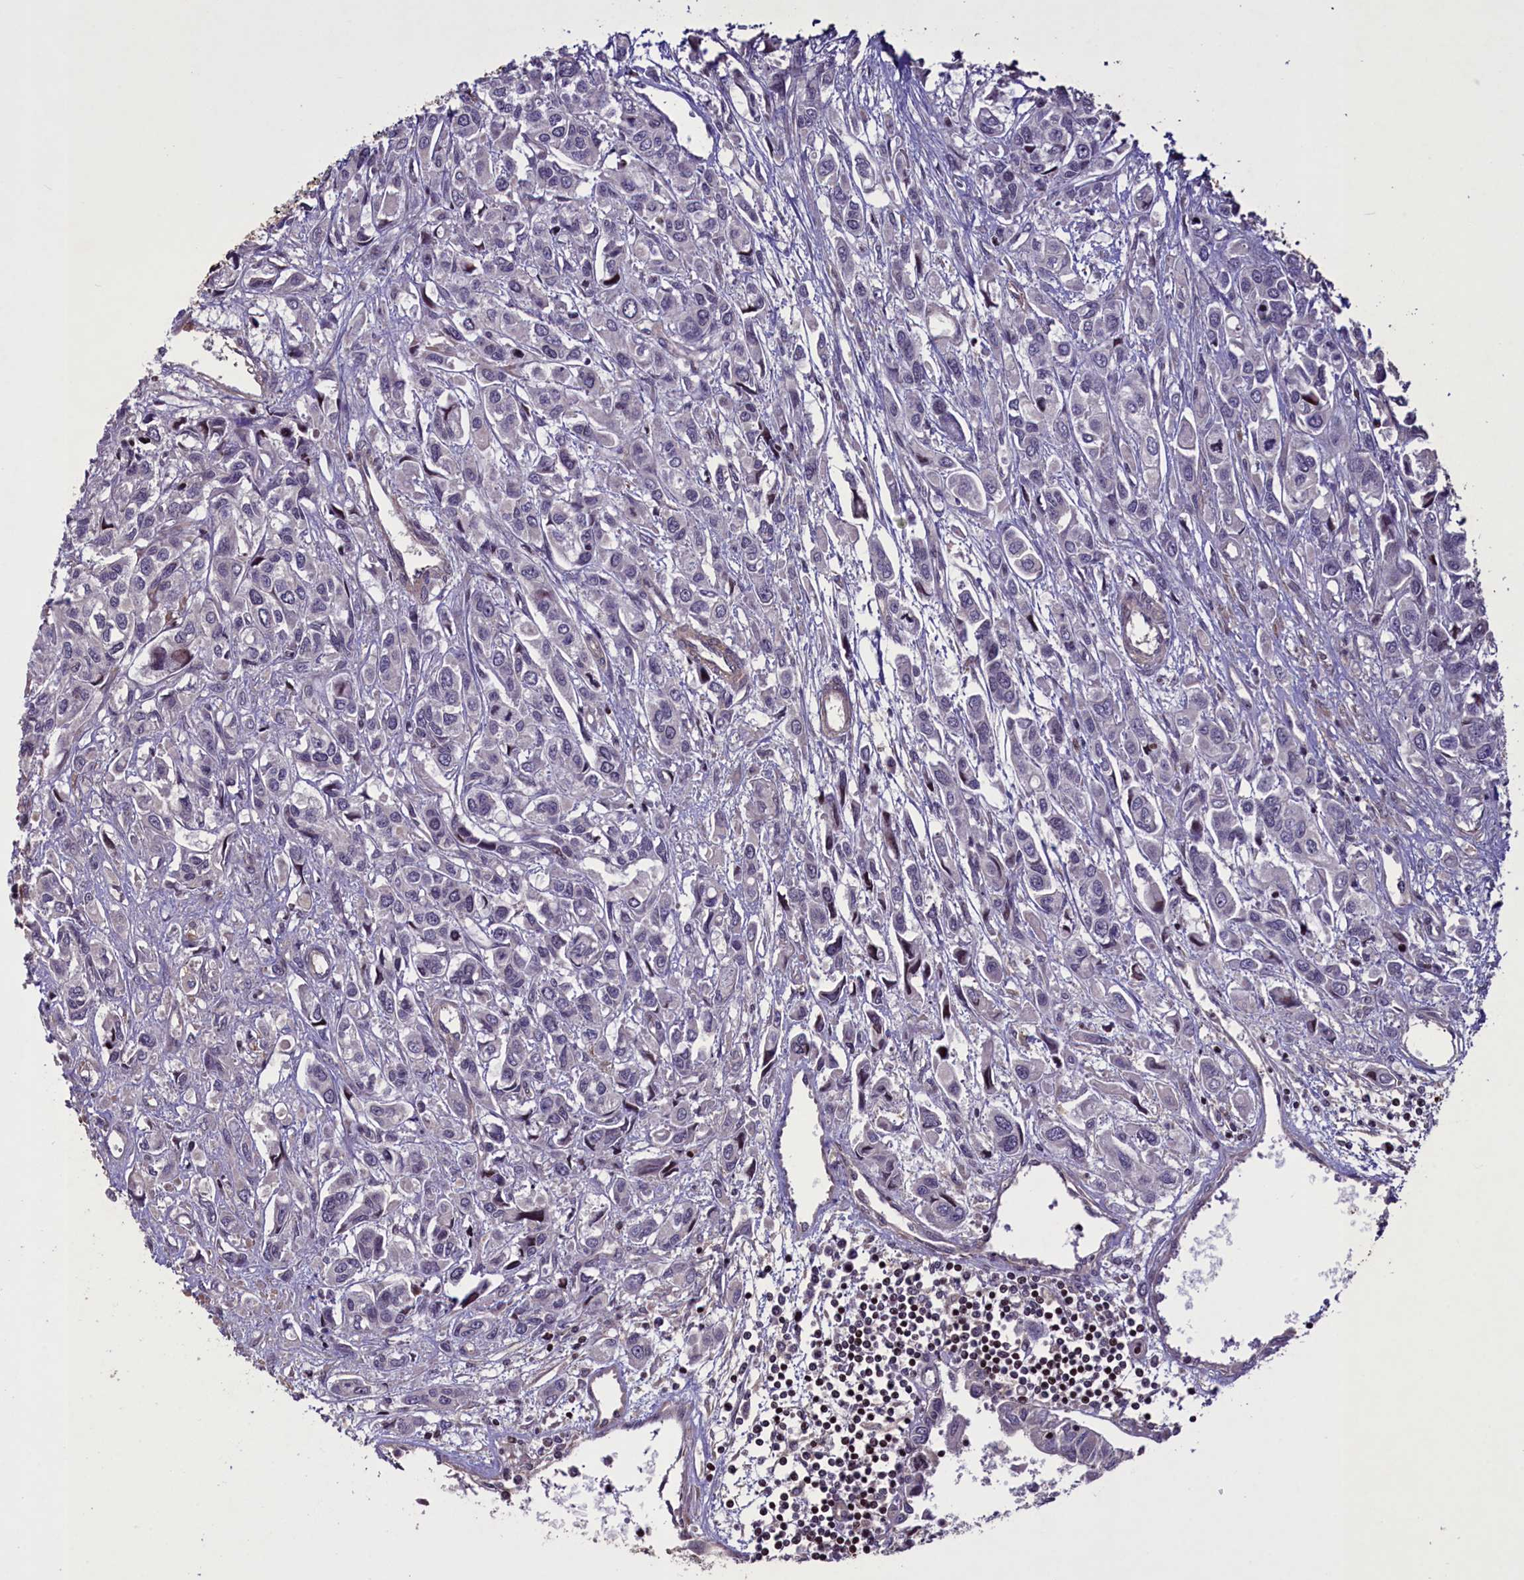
{"staining": {"intensity": "negative", "quantity": "none", "location": "none"}, "tissue": "urothelial cancer", "cell_type": "Tumor cells", "image_type": "cancer", "snomed": [{"axis": "morphology", "description": "Urothelial carcinoma, High grade"}, {"axis": "topography", "description": "Urinary bladder"}], "caption": "Urothelial cancer was stained to show a protein in brown. There is no significant positivity in tumor cells.", "gene": "MAN2C1", "patient": {"sex": "male", "age": 67}}